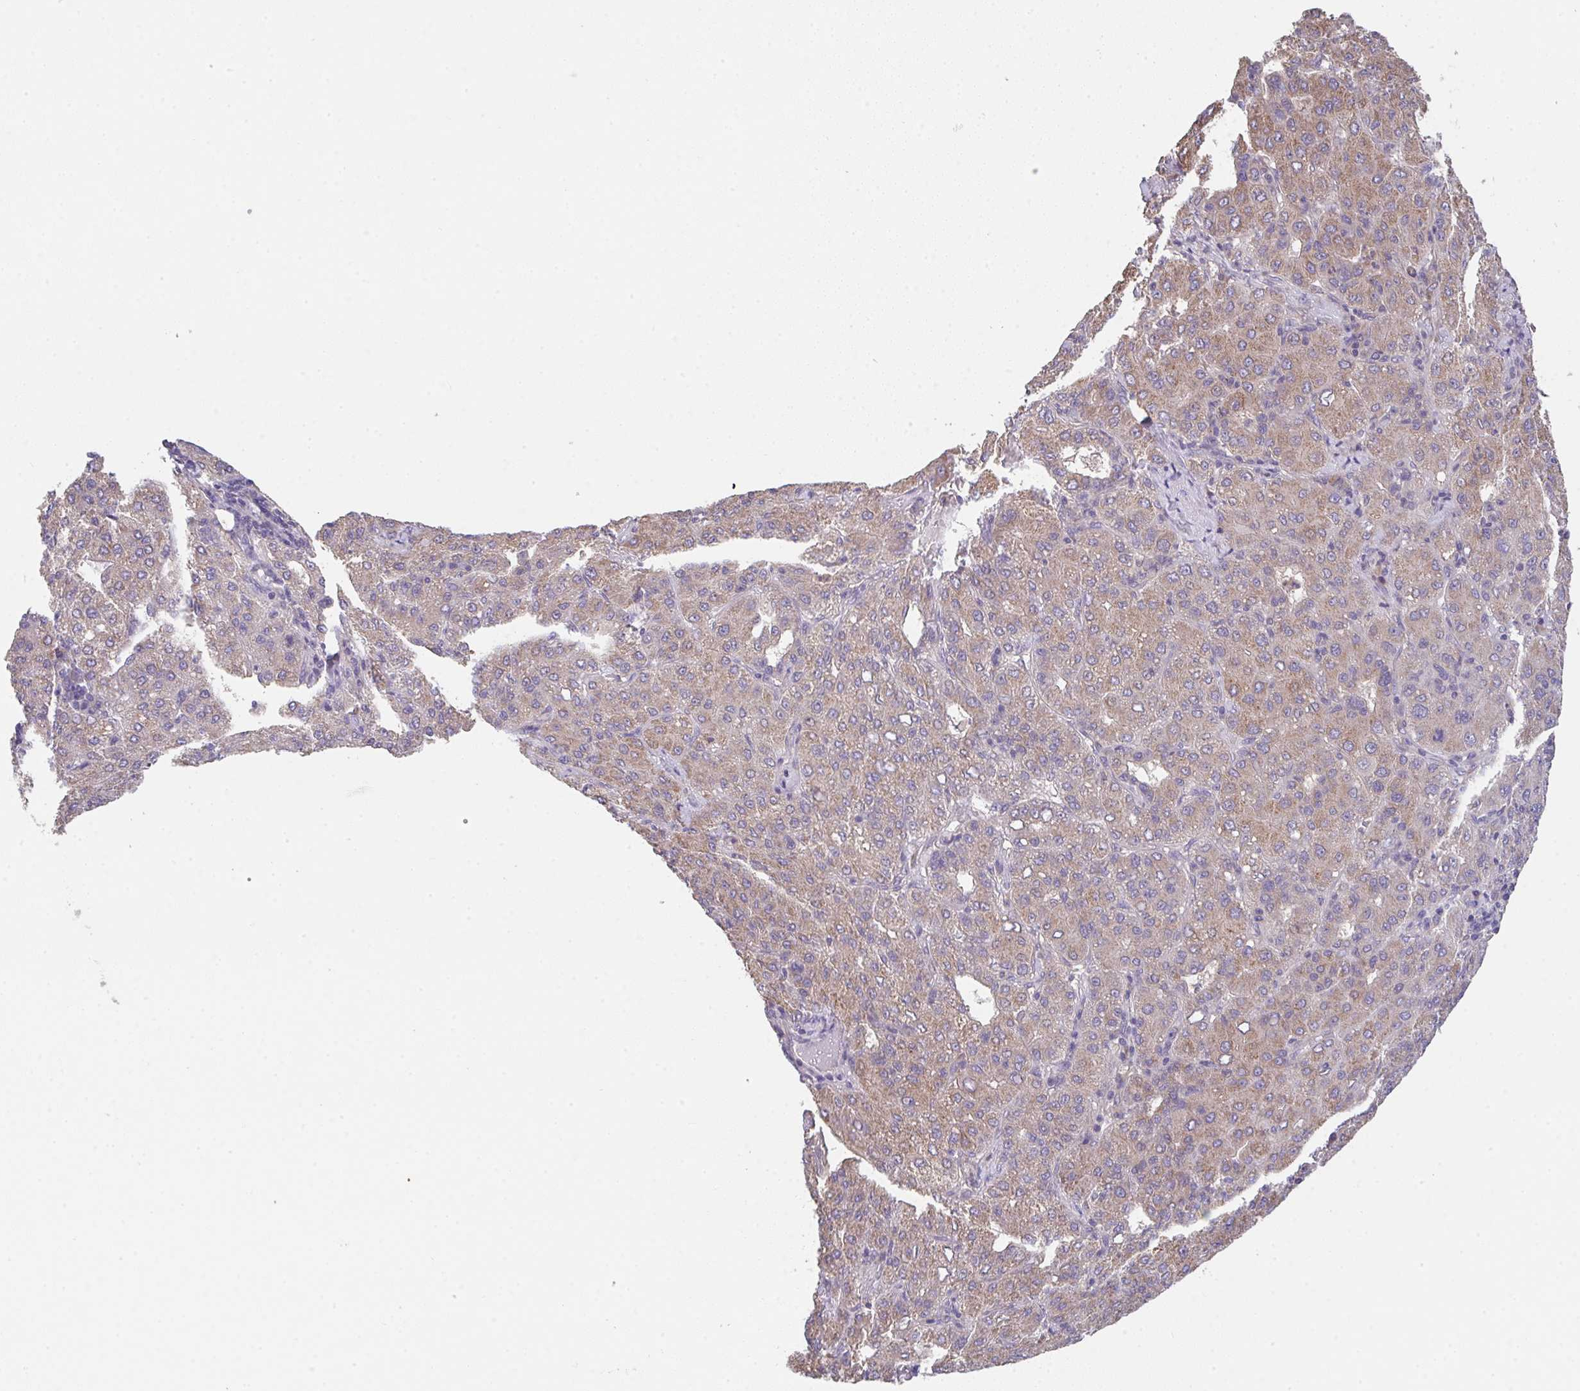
{"staining": {"intensity": "weak", "quantity": ">75%", "location": "cytoplasmic/membranous"}, "tissue": "liver cancer", "cell_type": "Tumor cells", "image_type": "cancer", "snomed": [{"axis": "morphology", "description": "Carcinoma, Hepatocellular, NOS"}, {"axis": "topography", "description": "Liver"}], "caption": "This is an image of IHC staining of liver cancer (hepatocellular carcinoma), which shows weak expression in the cytoplasmic/membranous of tumor cells.", "gene": "TSPAN31", "patient": {"sex": "male", "age": 65}}